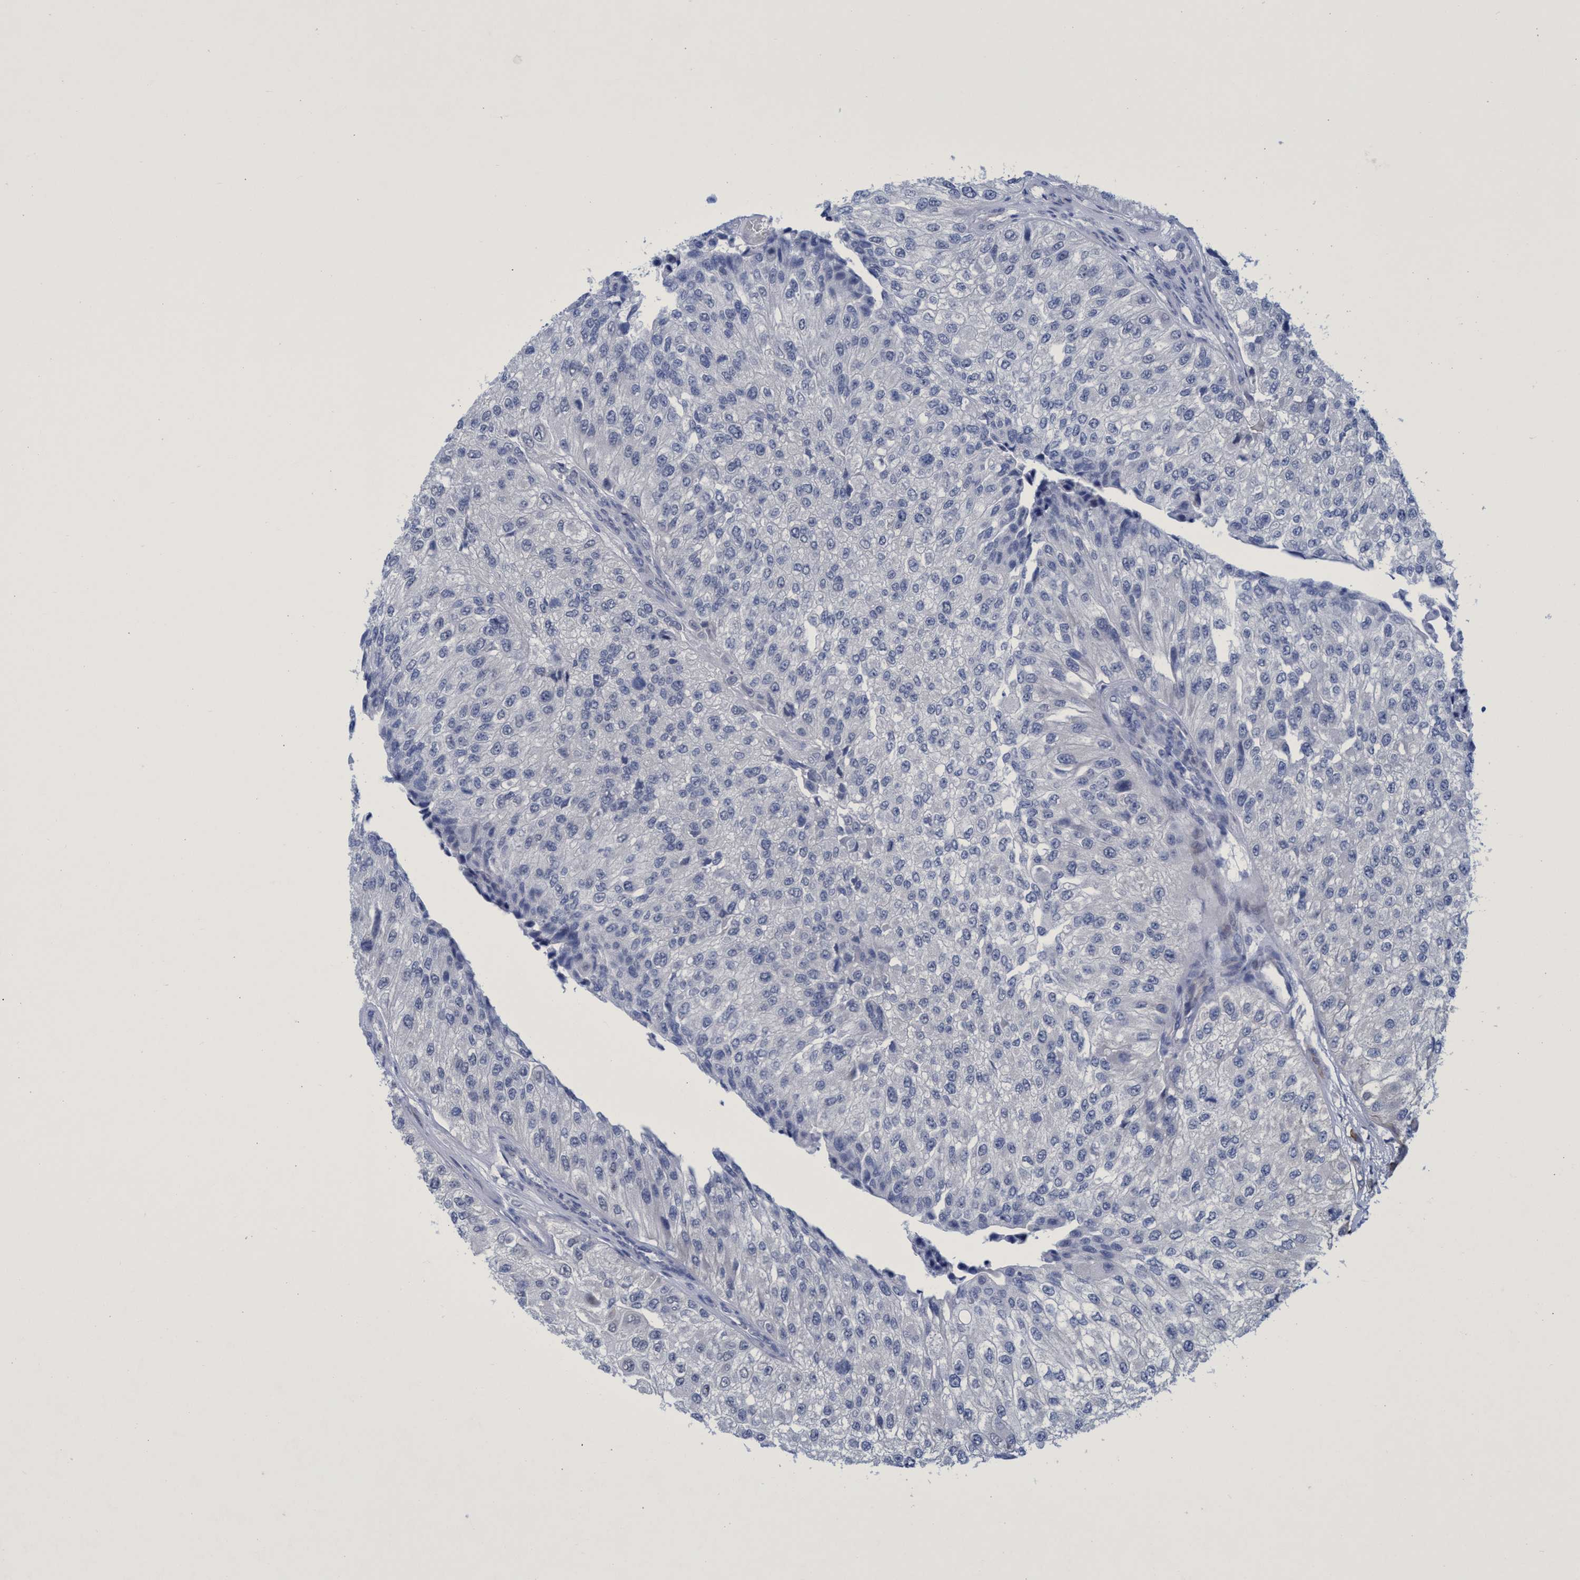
{"staining": {"intensity": "negative", "quantity": "none", "location": "none"}, "tissue": "urothelial cancer", "cell_type": "Tumor cells", "image_type": "cancer", "snomed": [{"axis": "morphology", "description": "Urothelial carcinoma, High grade"}, {"axis": "topography", "description": "Kidney"}, {"axis": "topography", "description": "Urinary bladder"}], "caption": "This is an IHC photomicrograph of human urothelial carcinoma (high-grade). There is no expression in tumor cells.", "gene": "R3HCC1", "patient": {"sex": "male", "age": 77}}